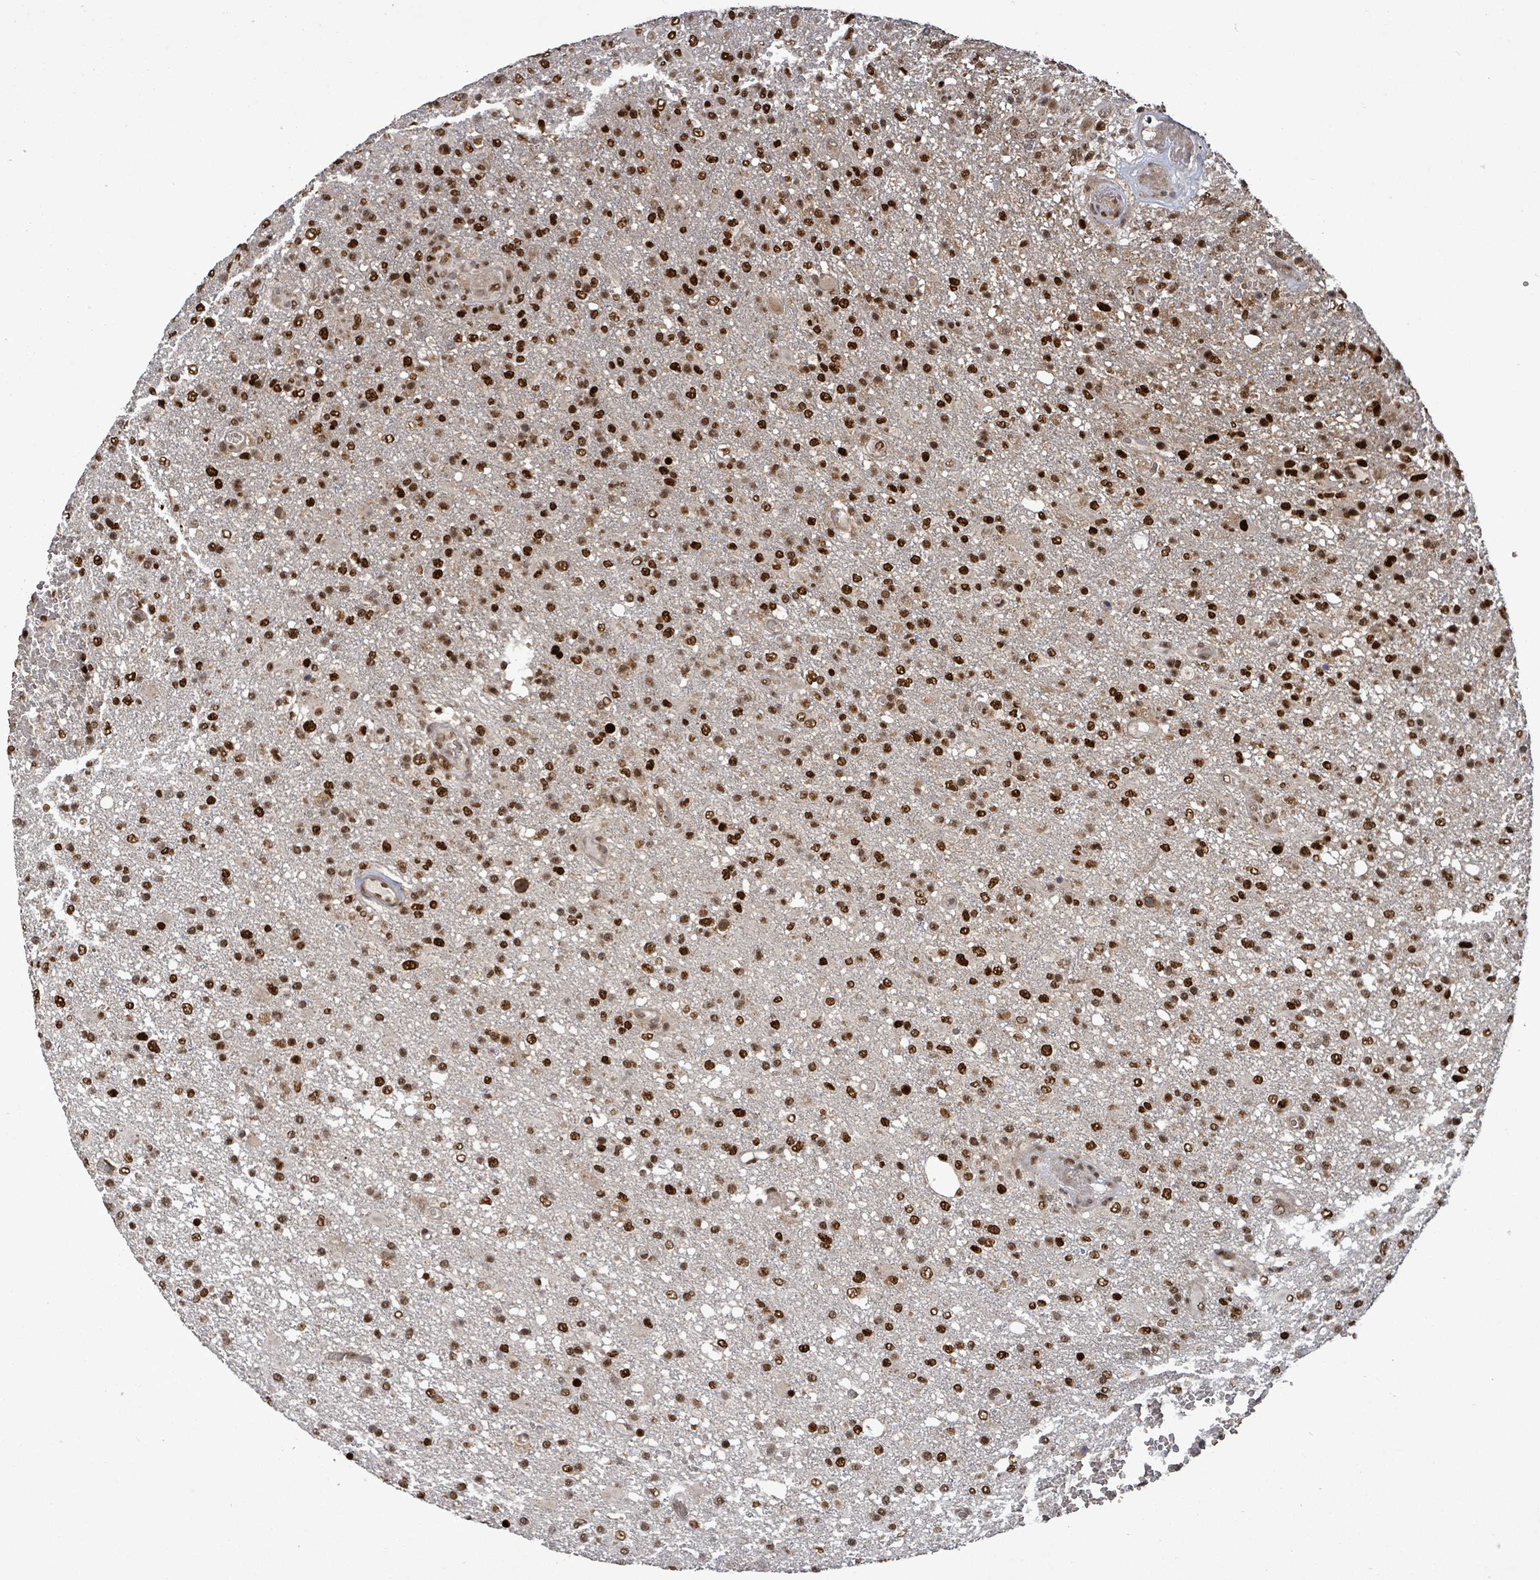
{"staining": {"intensity": "strong", "quantity": ">75%", "location": "nuclear"}, "tissue": "glioma", "cell_type": "Tumor cells", "image_type": "cancer", "snomed": [{"axis": "morphology", "description": "Glioma, malignant, High grade"}, {"axis": "topography", "description": "Brain"}], "caption": "Tumor cells show high levels of strong nuclear staining in approximately >75% of cells in glioma.", "gene": "PATZ1", "patient": {"sex": "female", "age": 74}}